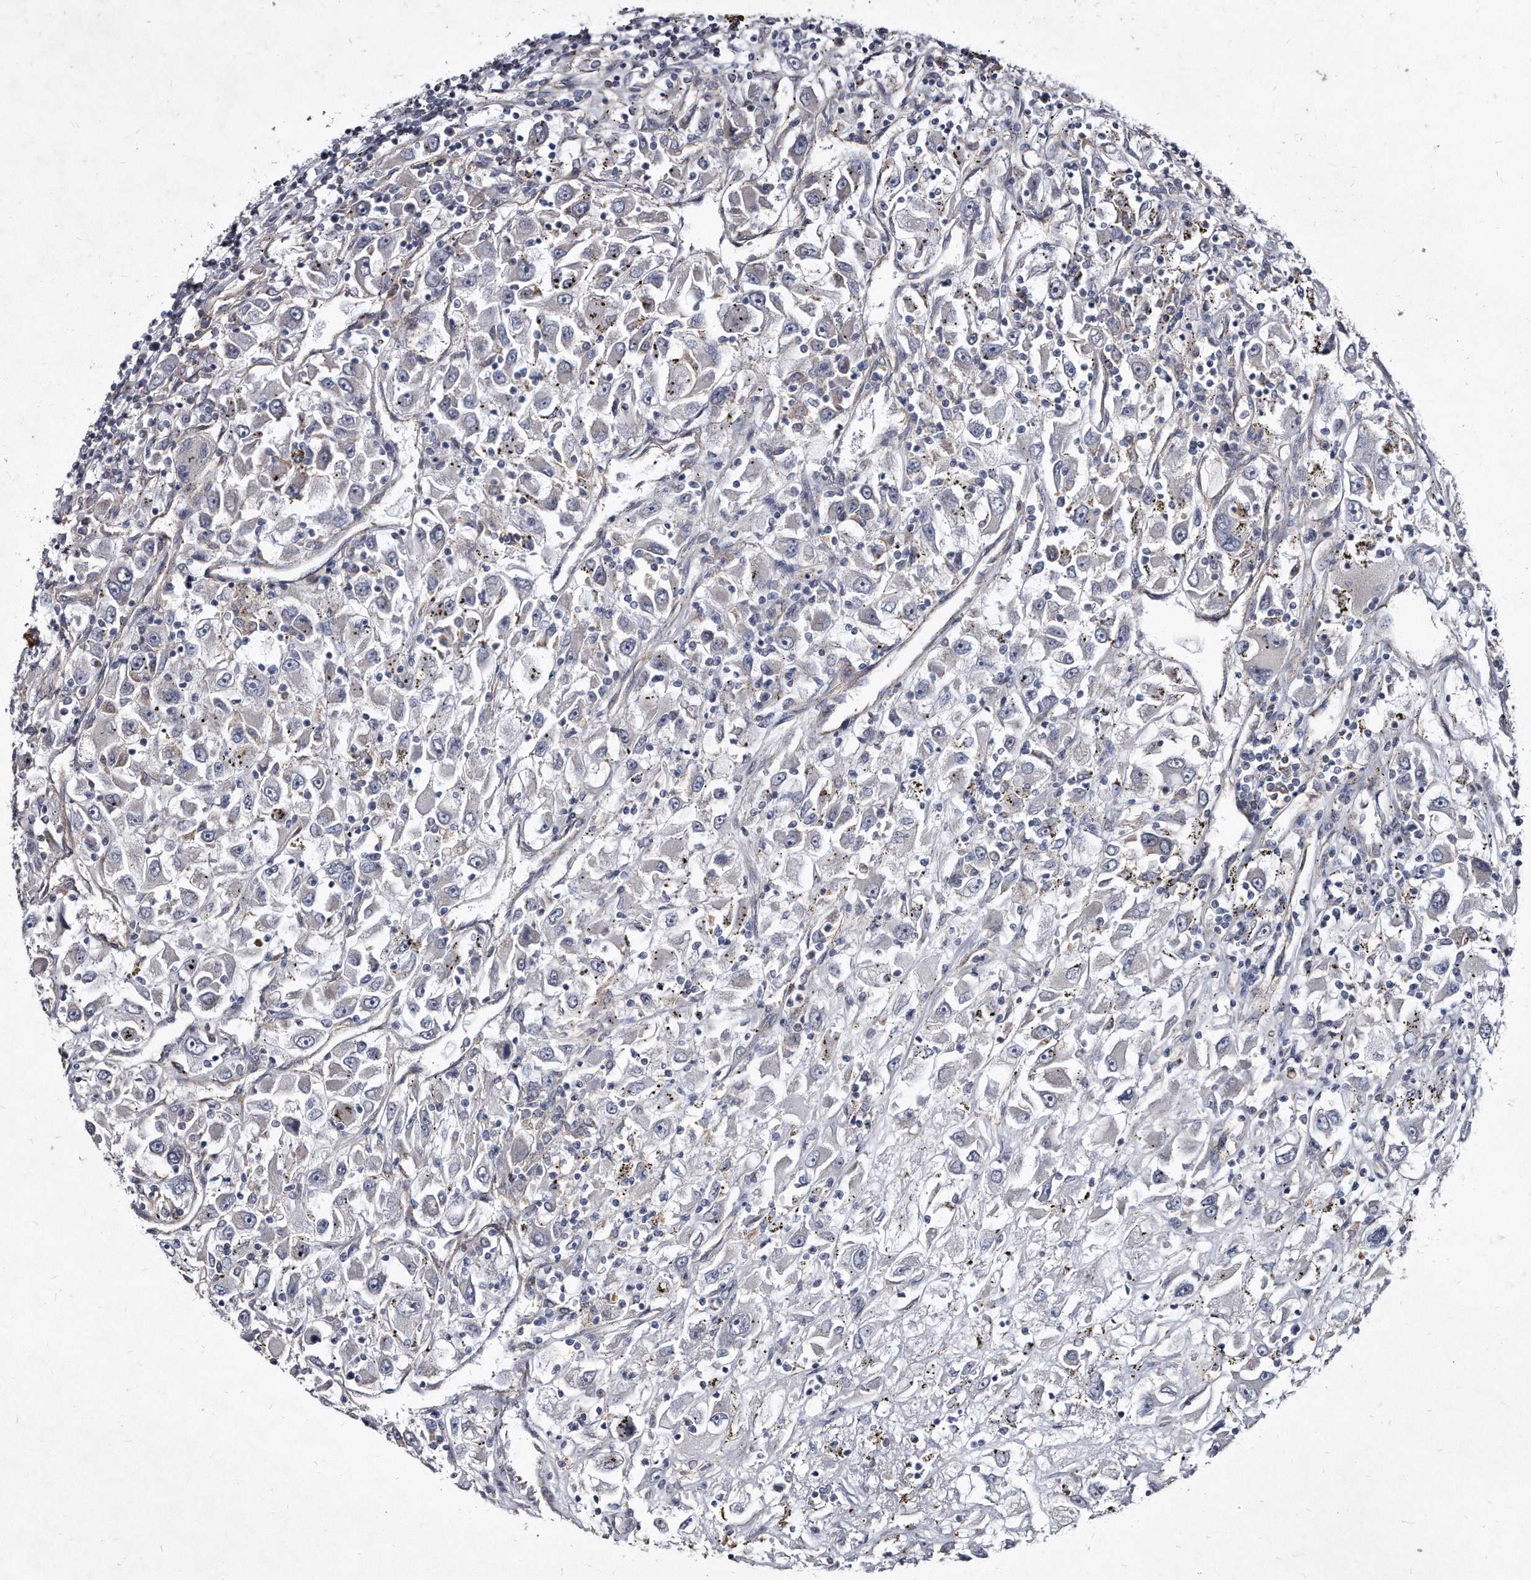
{"staining": {"intensity": "negative", "quantity": "none", "location": "none"}, "tissue": "renal cancer", "cell_type": "Tumor cells", "image_type": "cancer", "snomed": [{"axis": "morphology", "description": "Adenocarcinoma, NOS"}, {"axis": "topography", "description": "Kidney"}], "caption": "Immunohistochemistry (IHC) micrograph of human adenocarcinoma (renal) stained for a protein (brown), which displays no staining in tumor cells.", "gene": "KLHDC3", "patient": {"sex": "female", "age": 52}}